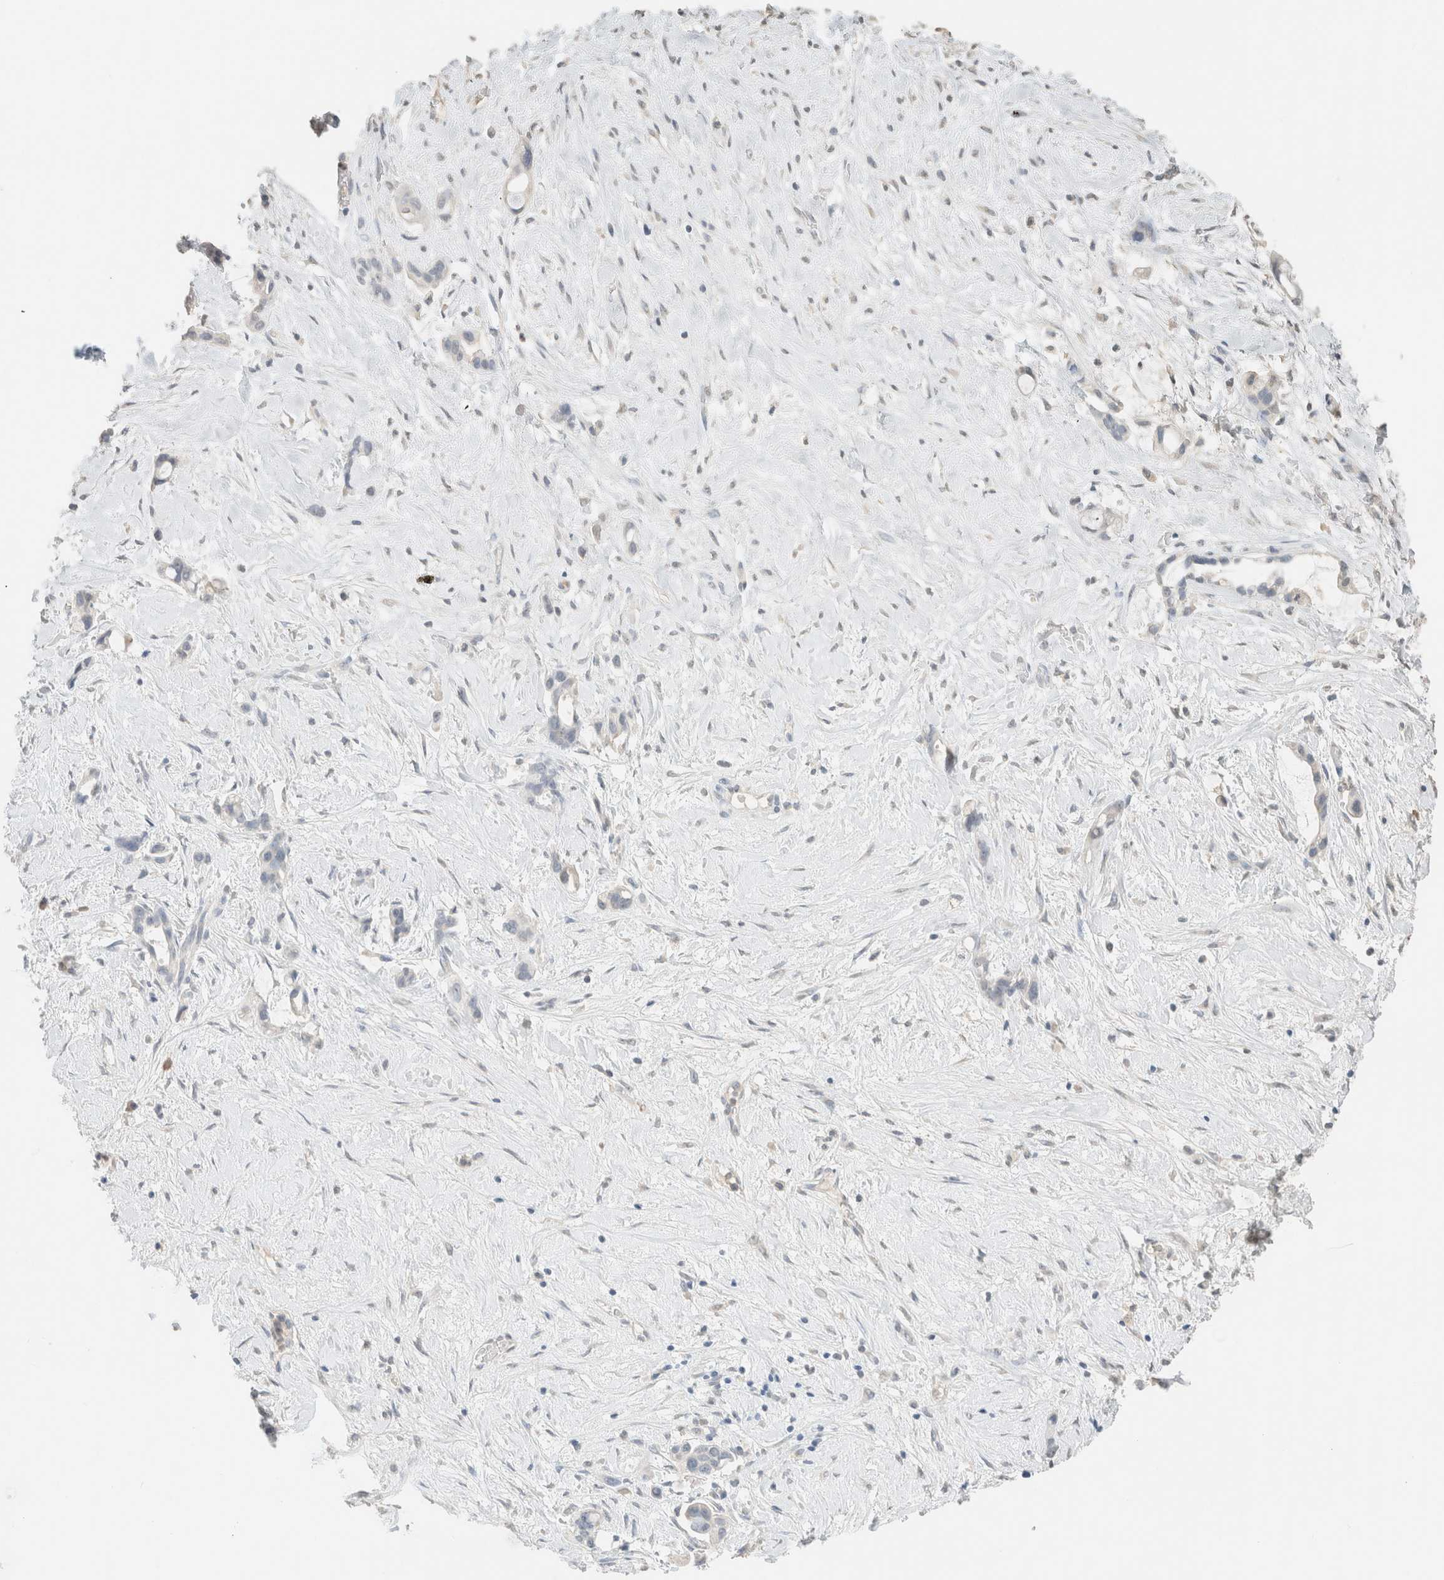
{"staining": {"intensity": "negative", "quantity": "none", "location": "none"}, "tissue": "liver cancer", "cell_type": "Tumor cells", "image_type": "cancer", "snomed": [{"axis": "morphology", "description": "Cholangiocarcinoma"}, {"axis": "topography", "description": "Liver"}], "caption": "This is an IHC histopathology image of human liver cholangiocarcinoma. There is no expression in tumor cells.", "gene": "CPA1", "patient": {"sex": "female", "age": 65}}